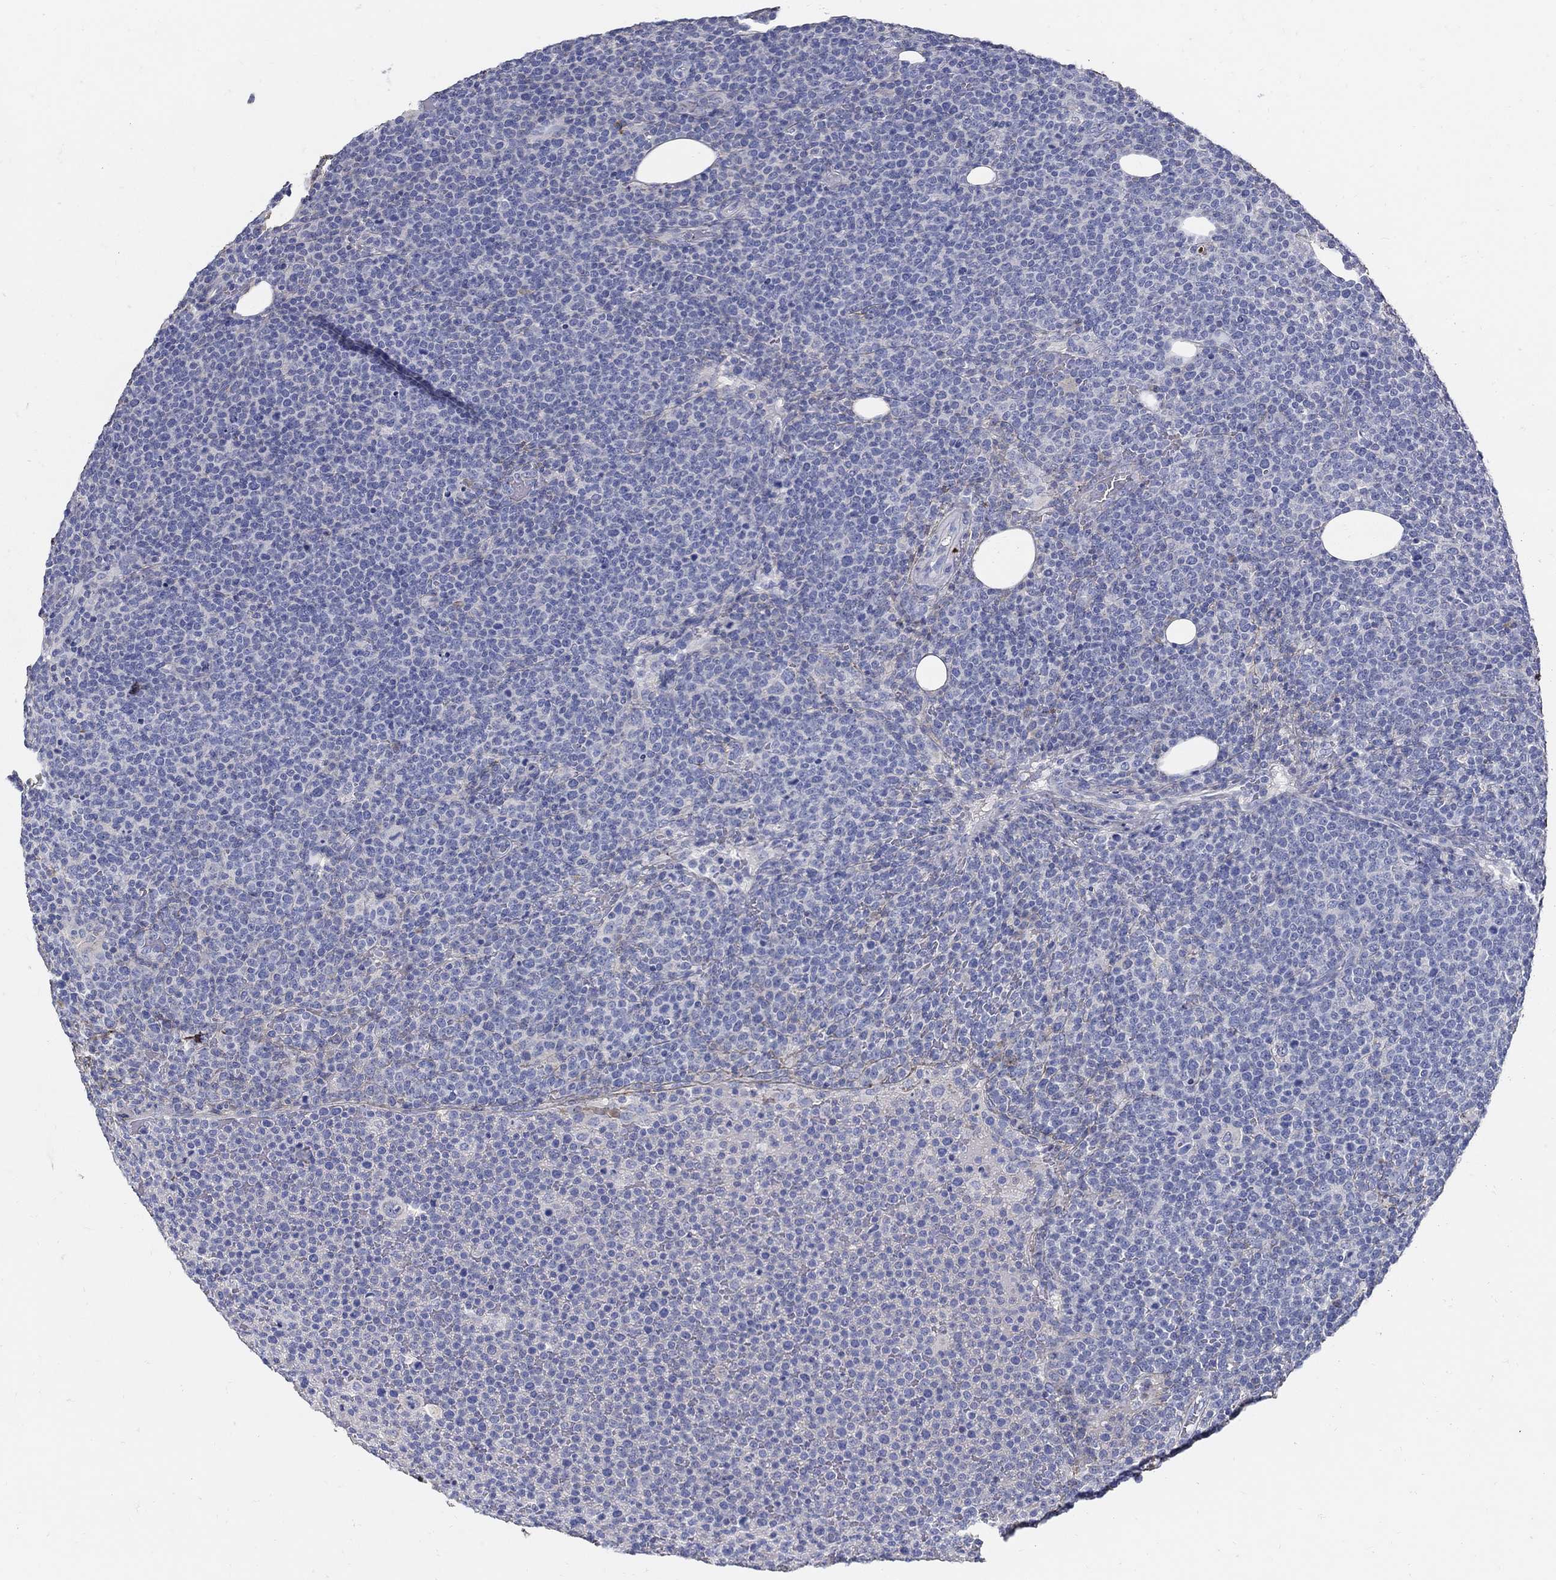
{"staining": {"intensity": "negative", "quantity": "none", "location": "none"}, "tissue": "lymphoma", "cell_type": "Tumor cells", "image_type": "cancer", "snomed": [{"axis": "morphology", "description": "Malignant lymphoma, non-Hodgkin's type, High grade"}, {"axis": "topography", "description": "Lymph node"}], "caption": "Lymphoma was stained to show a protein in brown. There is no significant positivity in tumor cells.", "gene": "TGFBI", "patient": {"sex": "male", "age": 61}}